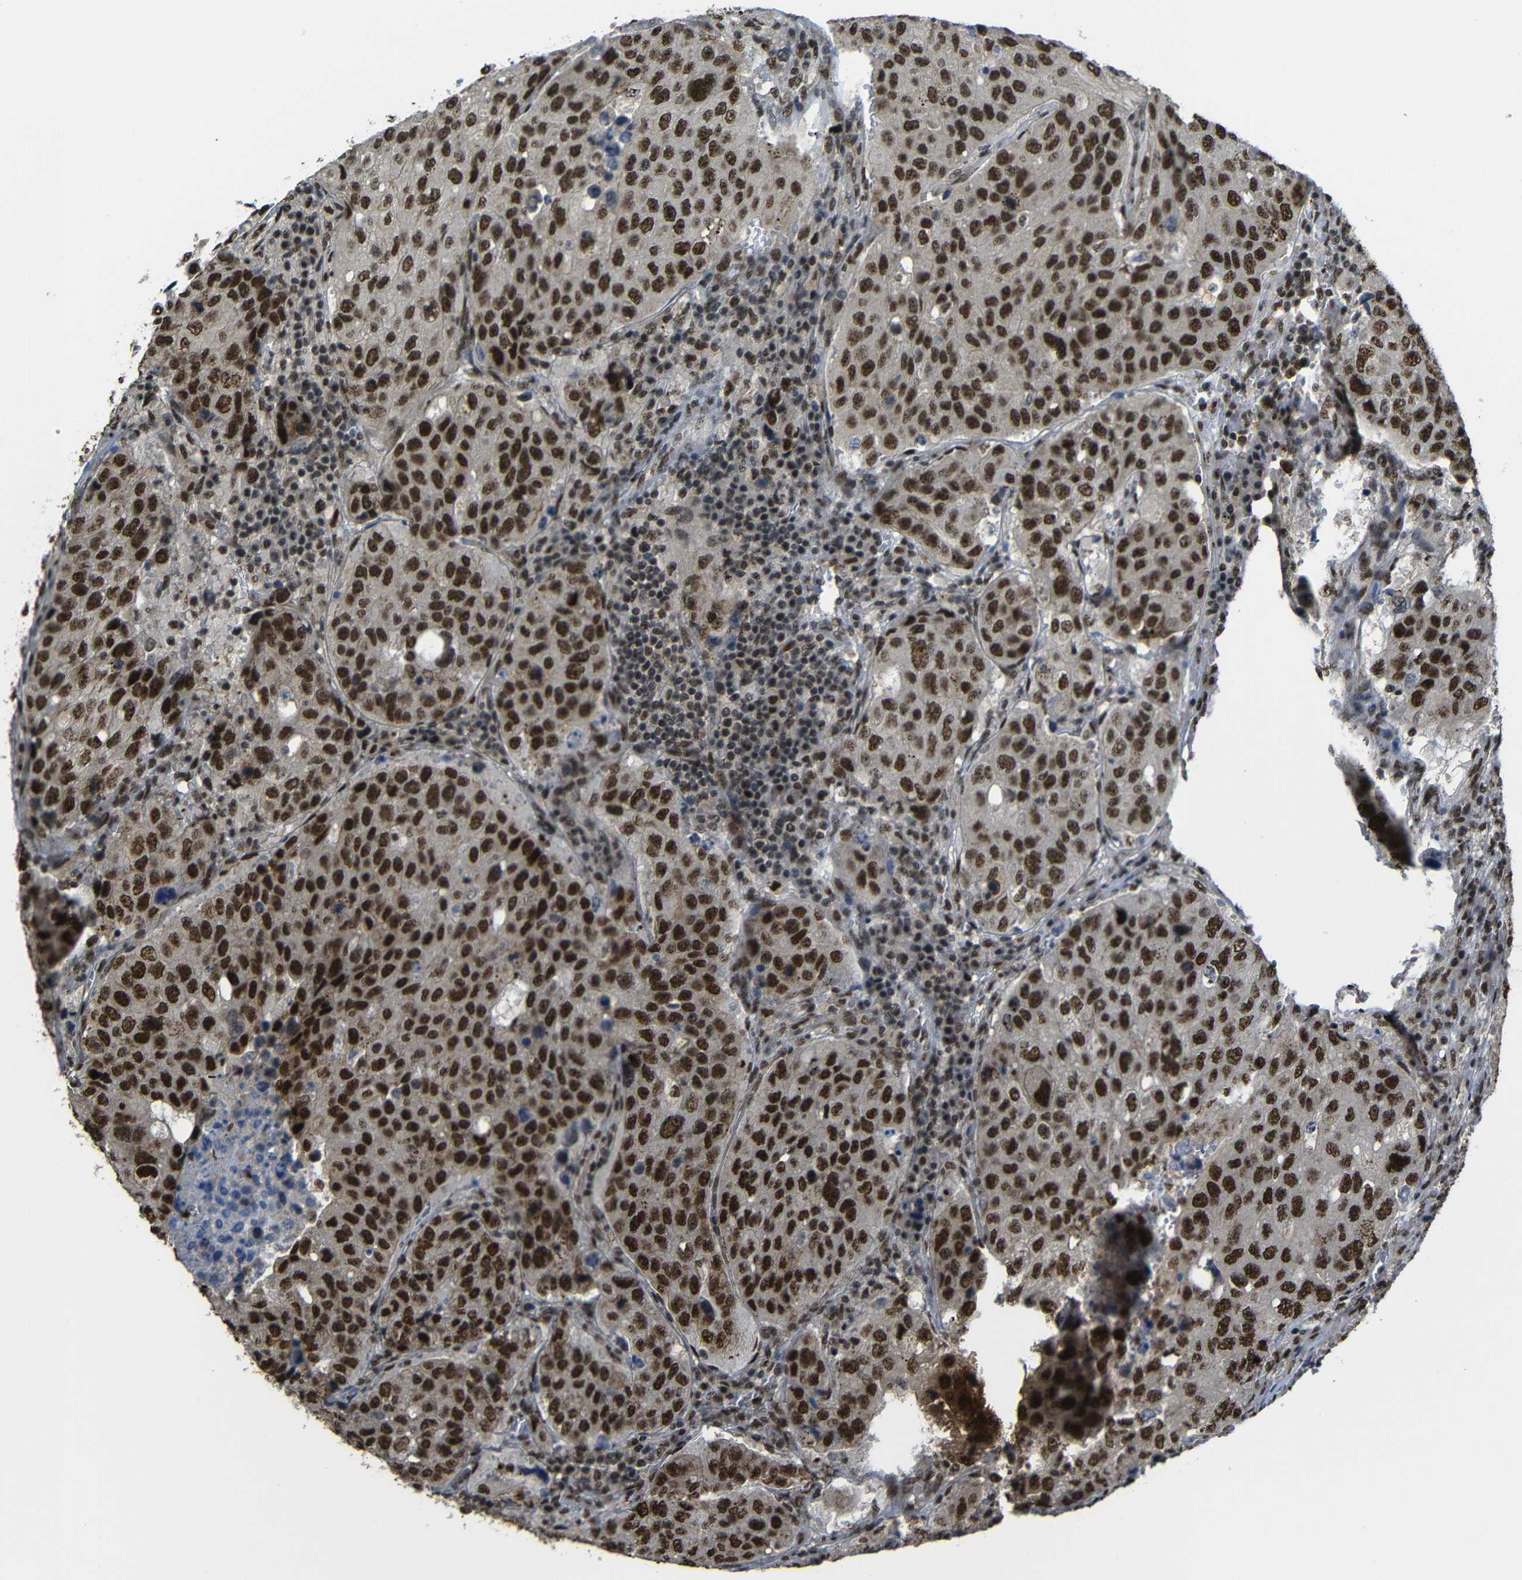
{"staining": {"intensity": "strong", "quantity": ">75%", "location": "cytoplasmic/membranous,nuclear"}, "tissue": "urothelial cancer", "cell_type": "Tumor cells", "image_type": "cancer", "snomed": [{"axis": "morphology", "description": "Urothelial carcinoma, High grade"}, {"axis": "topography", "description": "Lymph node"}, {"axis": "topography", "description": "Urinary bladder"}], "caption": "A high amount of strong cytoplasmic/membranous and nuclear positivity is appreciated in about >75% of tumor cells in urothelial cancer tissue. (brown staining indicates protein expression, while blue staining denotes nuclei).", "gene": "TCF7L2", "patient": {"sex": "male", "age": 51}}